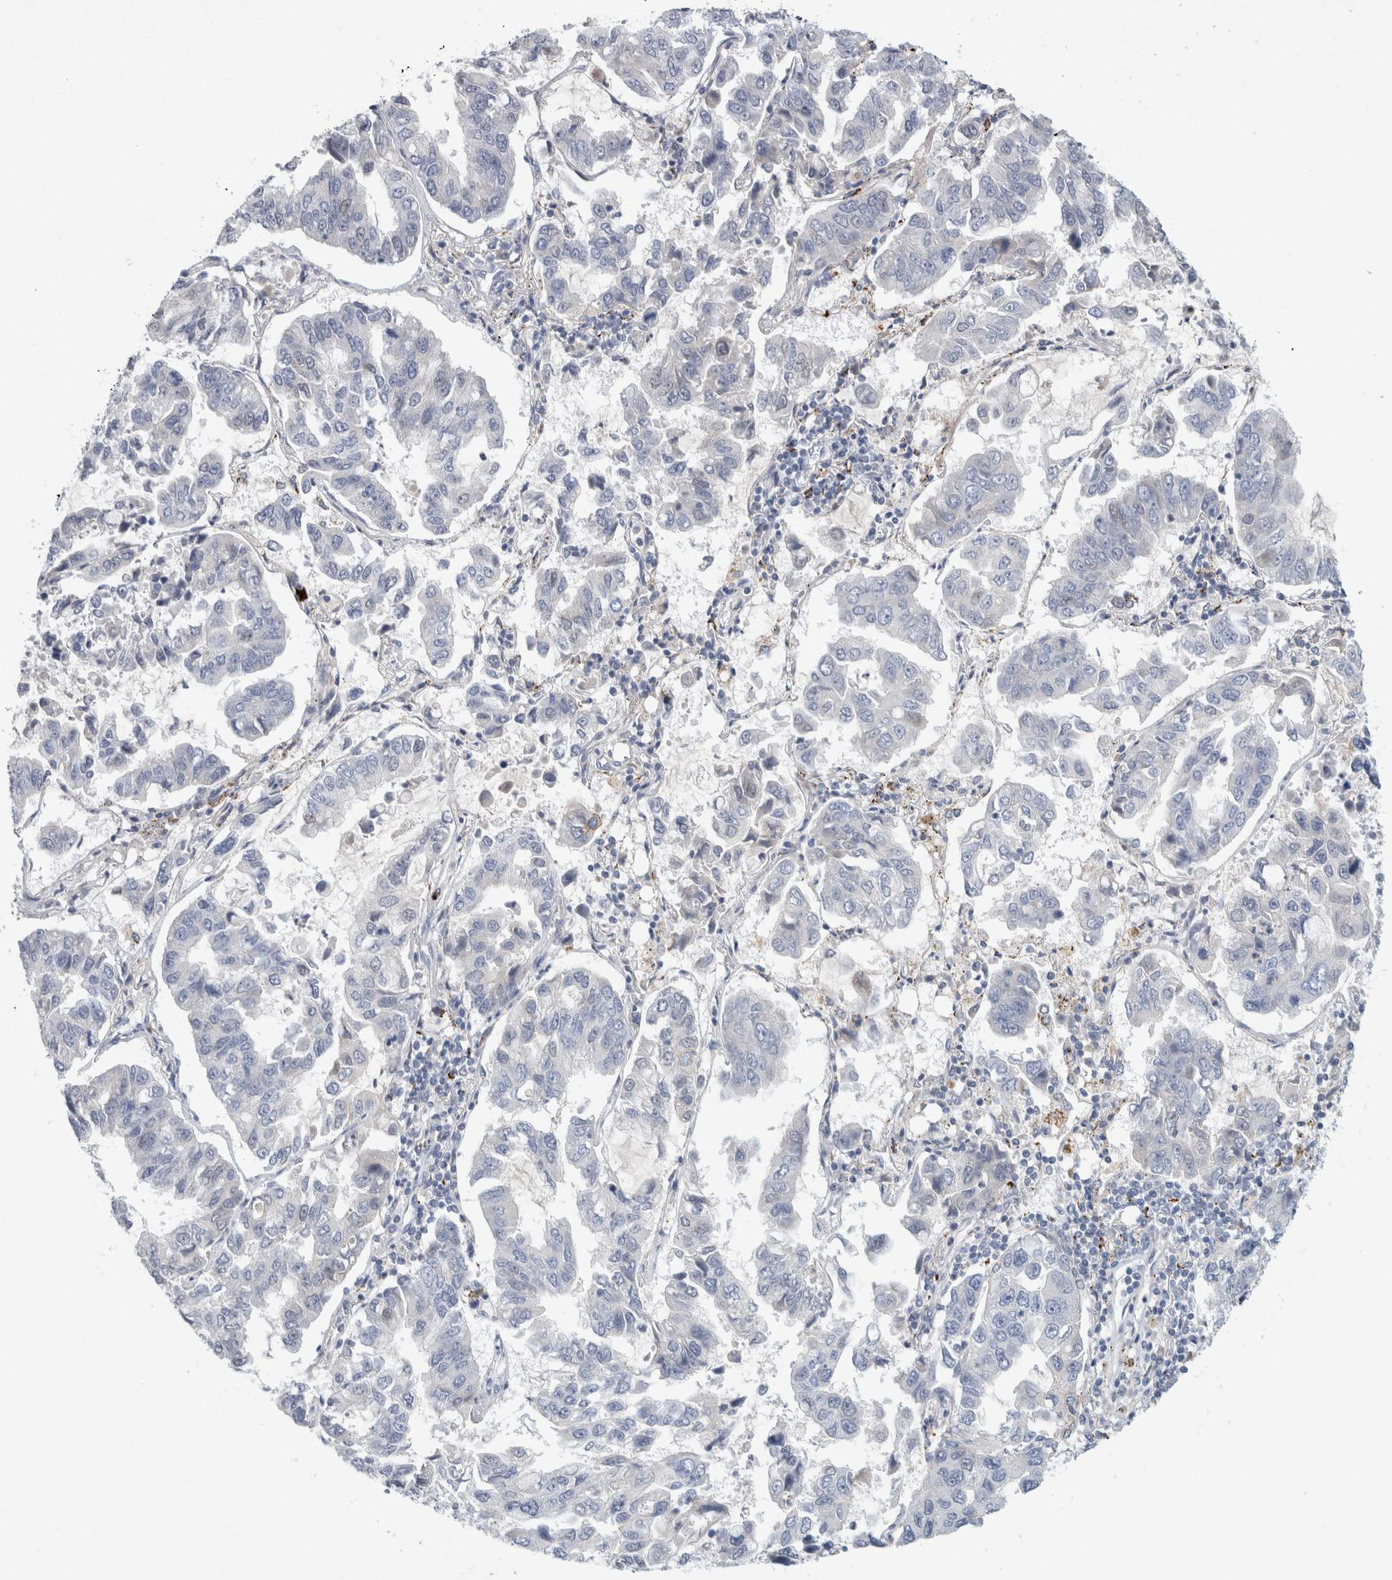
{"staining": {"intensity": "negative", "quantity": "none", "location": "none"}, "tissue": "lung cancer", "cell_type": "Tumor cells", "image_type": "cancer", "snomed": [{"axis": "morphology", "description": "Adenocarcinoma, NOS"}, {"axis": "topography", "description": "Lung"}], "caption": "IHC micrograph of lung adenocarcinoma stained for a protein (brown), which shows no expression in tumor cells.", "gene": "NIPA1", "patient": {"sex": "male", "age": 64}}